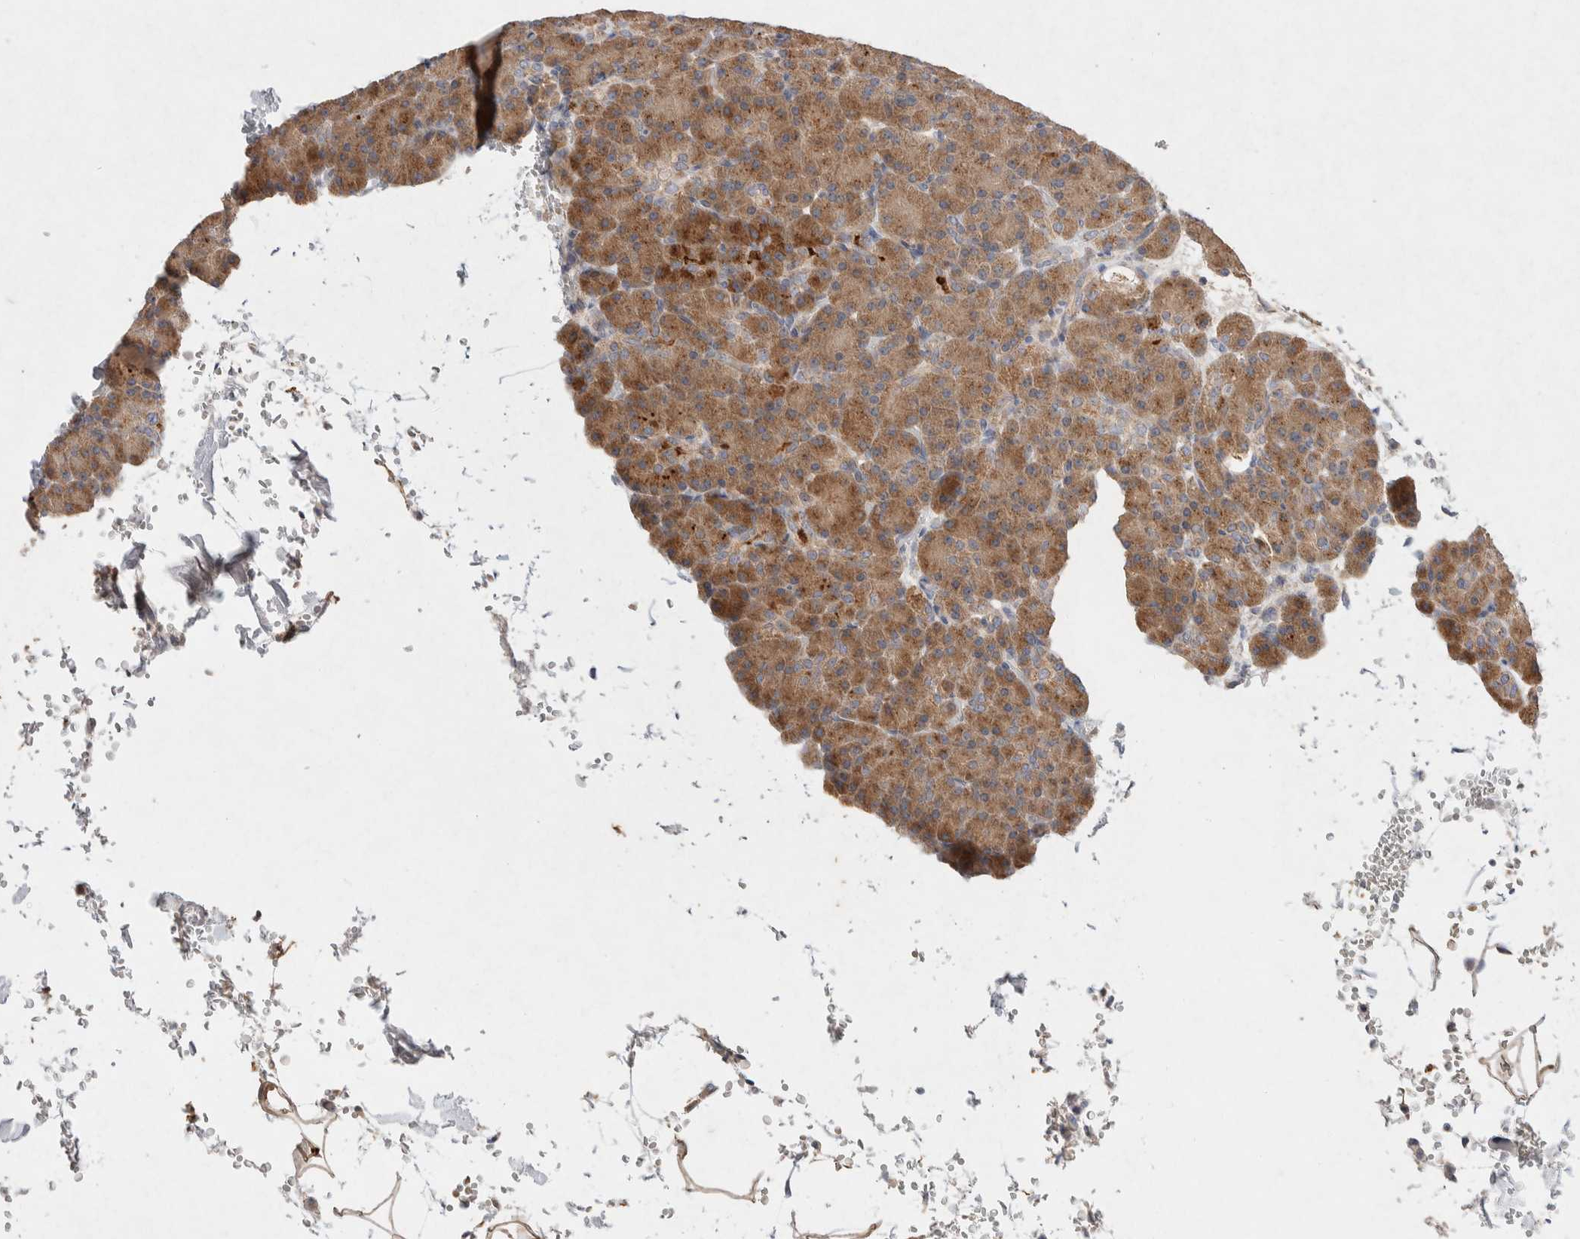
{"staining": {"intensity": "moderate", "quantity": ">75%", "location": "cytoplasmic/membranous"}, "tissue": "pancreas", "cell_type": "Exocrine glandular cells", "image_type": "normal", "snomed": [{"axis": "morphology", "description": "Normal tissue, NOS"}, {"axis": "topography", "description": "Pancreas"}], "caption": "DAB immunohistochemical staining of unremarkable pancreas shows moderate cytoplasmic/membranous protein positivity in about >75% of exocrine glandular cells.", "gene": "CMTM4", "patient": {"sex": "female", "age": 43}}